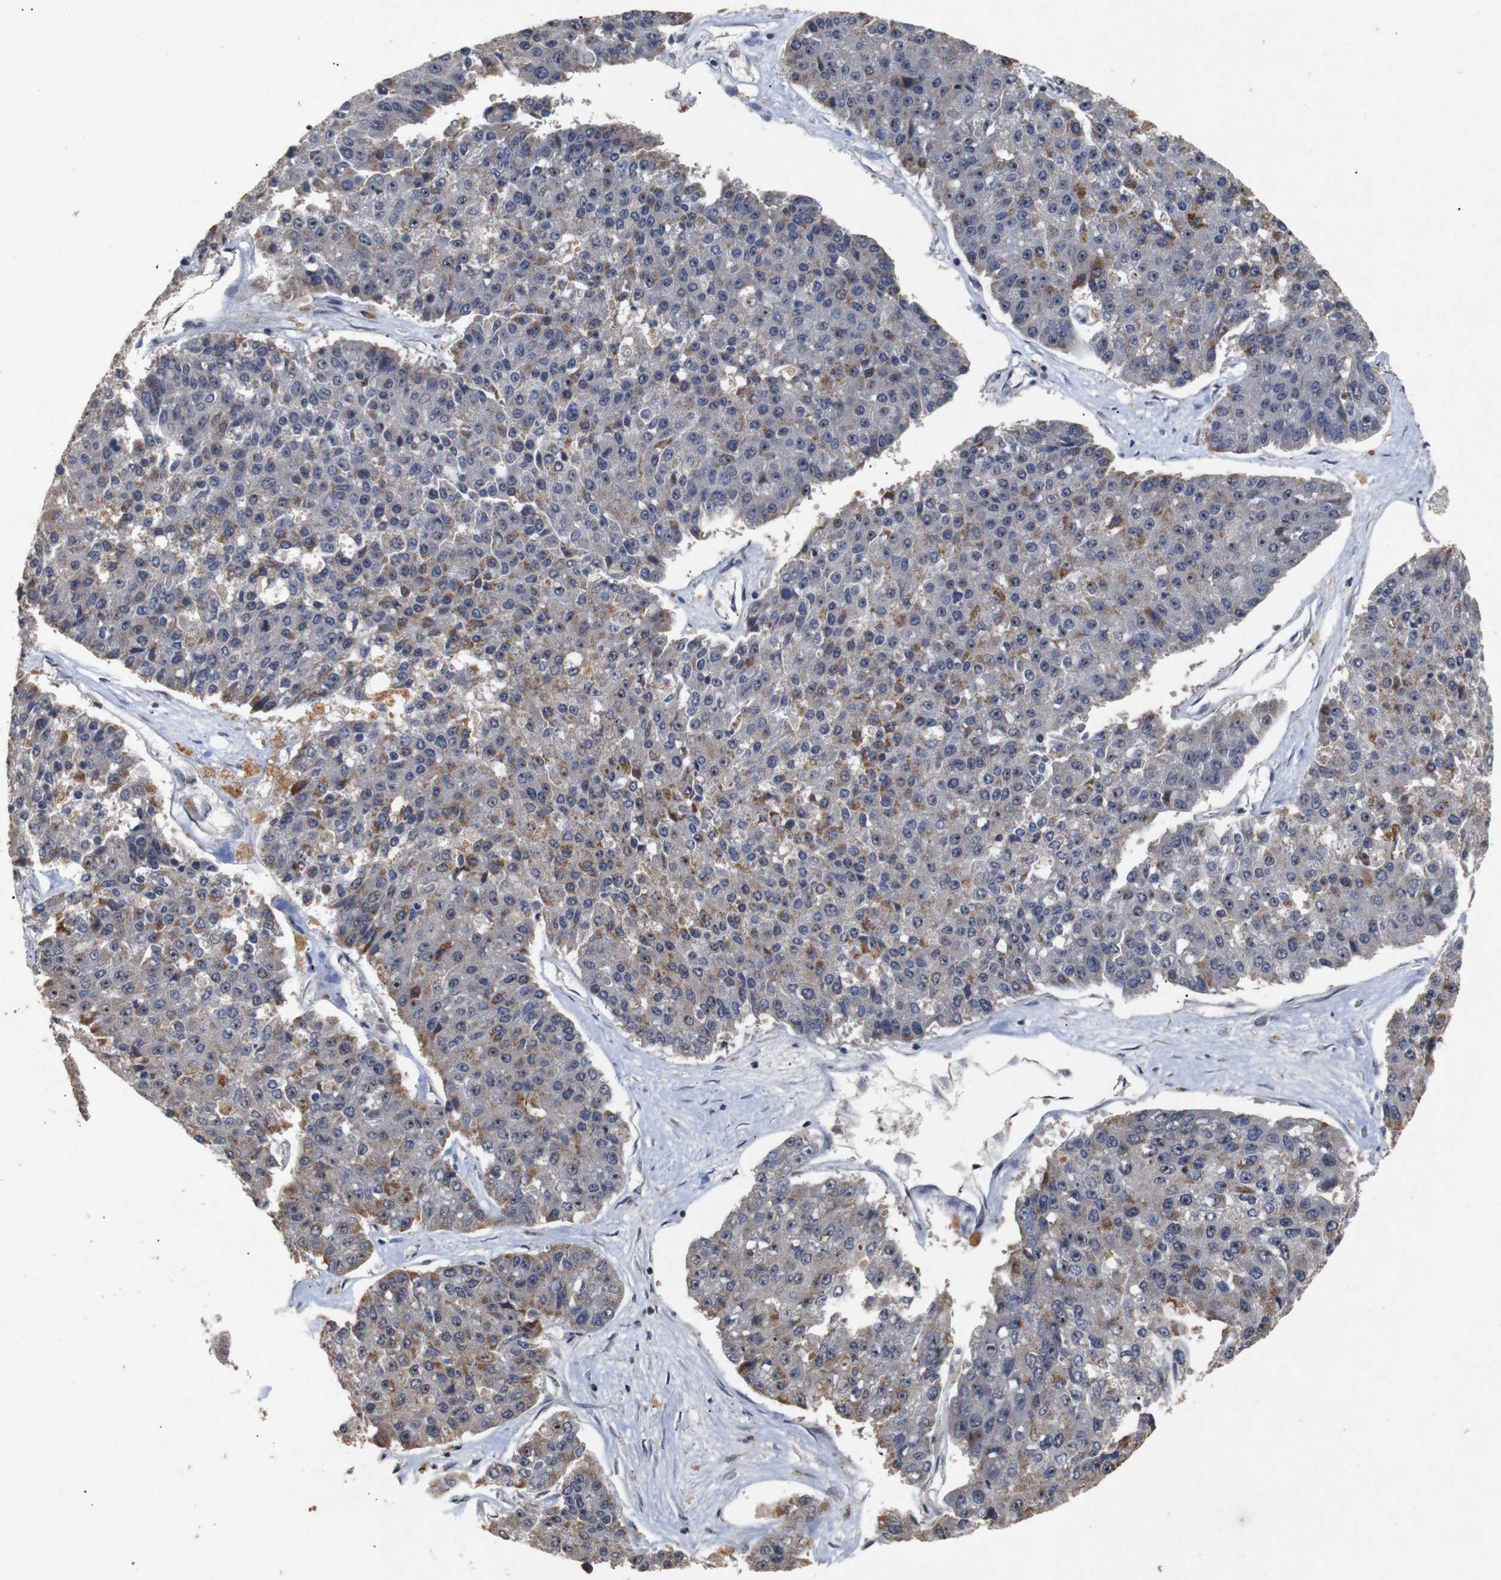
{"staining": {"intensity": "strong", "quantity": "<25%", "location": "cytoplasmic/membranous,nuclear"}, "tissue": "pancreatic cancer", "cell_type": "Tumor cells", "image_type": "cancer", "snomed": [{"axis": "morphology", "description": "Adenocarcinoma, NOS"}, {"axis": "topography", "description": "Pancreas"}], "caption": "Immunohistochemical staining of adenocarcinoma (pancreatic) exhibits medium levels of strong cytoplasmic/membranous and nuclear protein staining in approximately <25% of tumor cells. (Brightfield microscopy of DAB IHC at high magnification).", "gene": "PARN", "patient": {"sex": "male", "age": 50}}